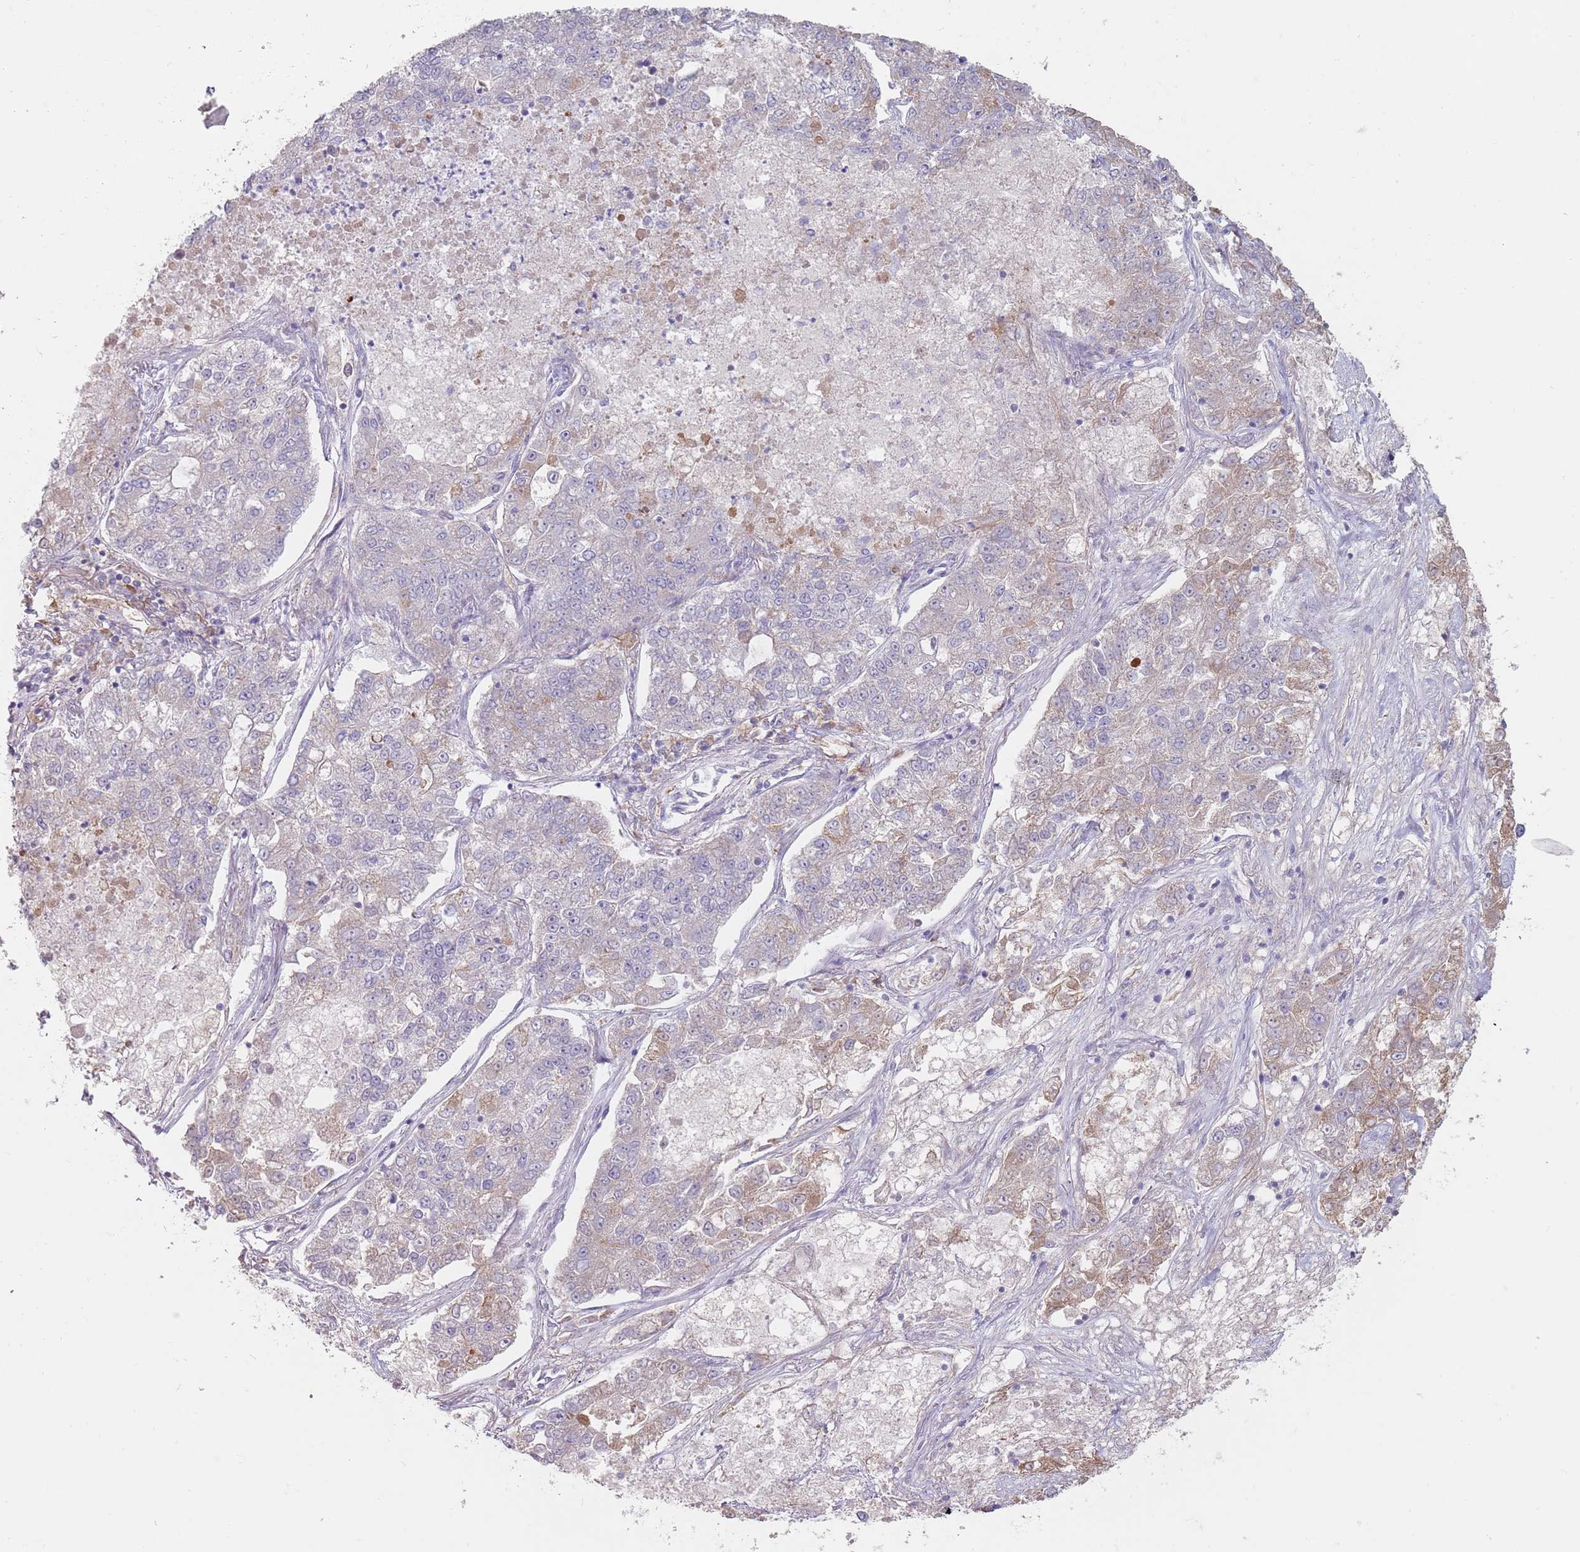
{"staining": {"intensity": "negative", "quantity": "none", "location": "none"}, "tissue": "lung cancer", "cell_type": "Tumor cells", "image_type": "cancer", "snomed": [{"axis": "morphology", "description": "Adenocarcinoma, NOS"}, {"axis": "topography", "description": "Lung"}], "caption": "High magnification brightfield microscopy of lung cancer stained with DAB (3,3'-diaminobenzidine) (brown) and counterstained with hematoxylin (blue): tumor cells show no significant positivity. Nuclei are stained in blue.", "gene": "DXO", "patient": {"sex": "male", "age": 49}}